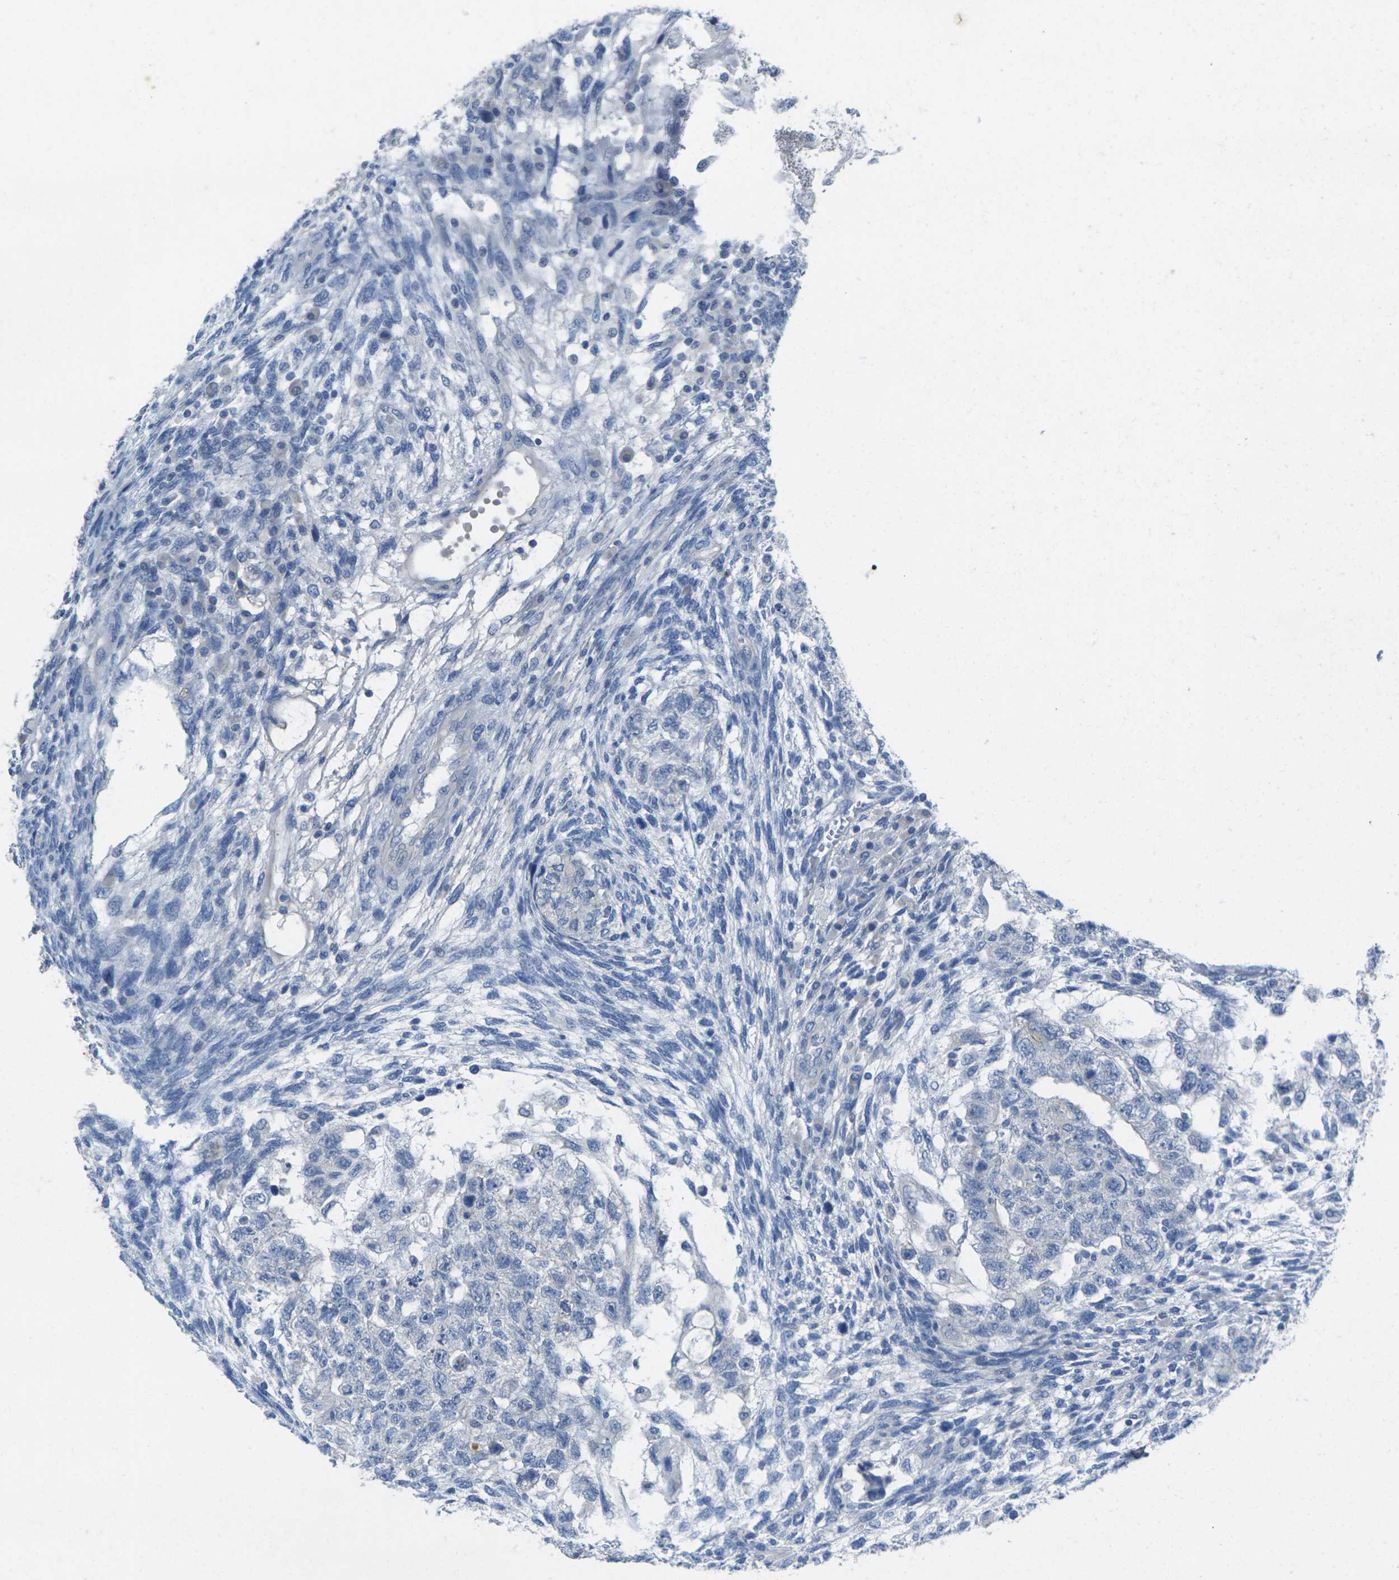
{"staining": {"intensity": "negative", "quantity": "none", "location": "none"}, "tissue": "testis cancer", "cell_type": "Tumor cells", "image_type": "cancer", "snomed": [{"axis": "morphology", "description": "Normal tissue, NOS"}, {"axis": "morphology", "description": "Carcinoma, Embryonal, NOS"}, {"axis": "topography", "description": "Testis"}], "caption": "Tumor cells are negative for protein expression in human embryonal carcinoma (testis). (Immunohistochemistry (ihc), brightfield microscopy, high magnification).", "gene": "TNNI3", "patient": {"sex": "male", "age": 36}}